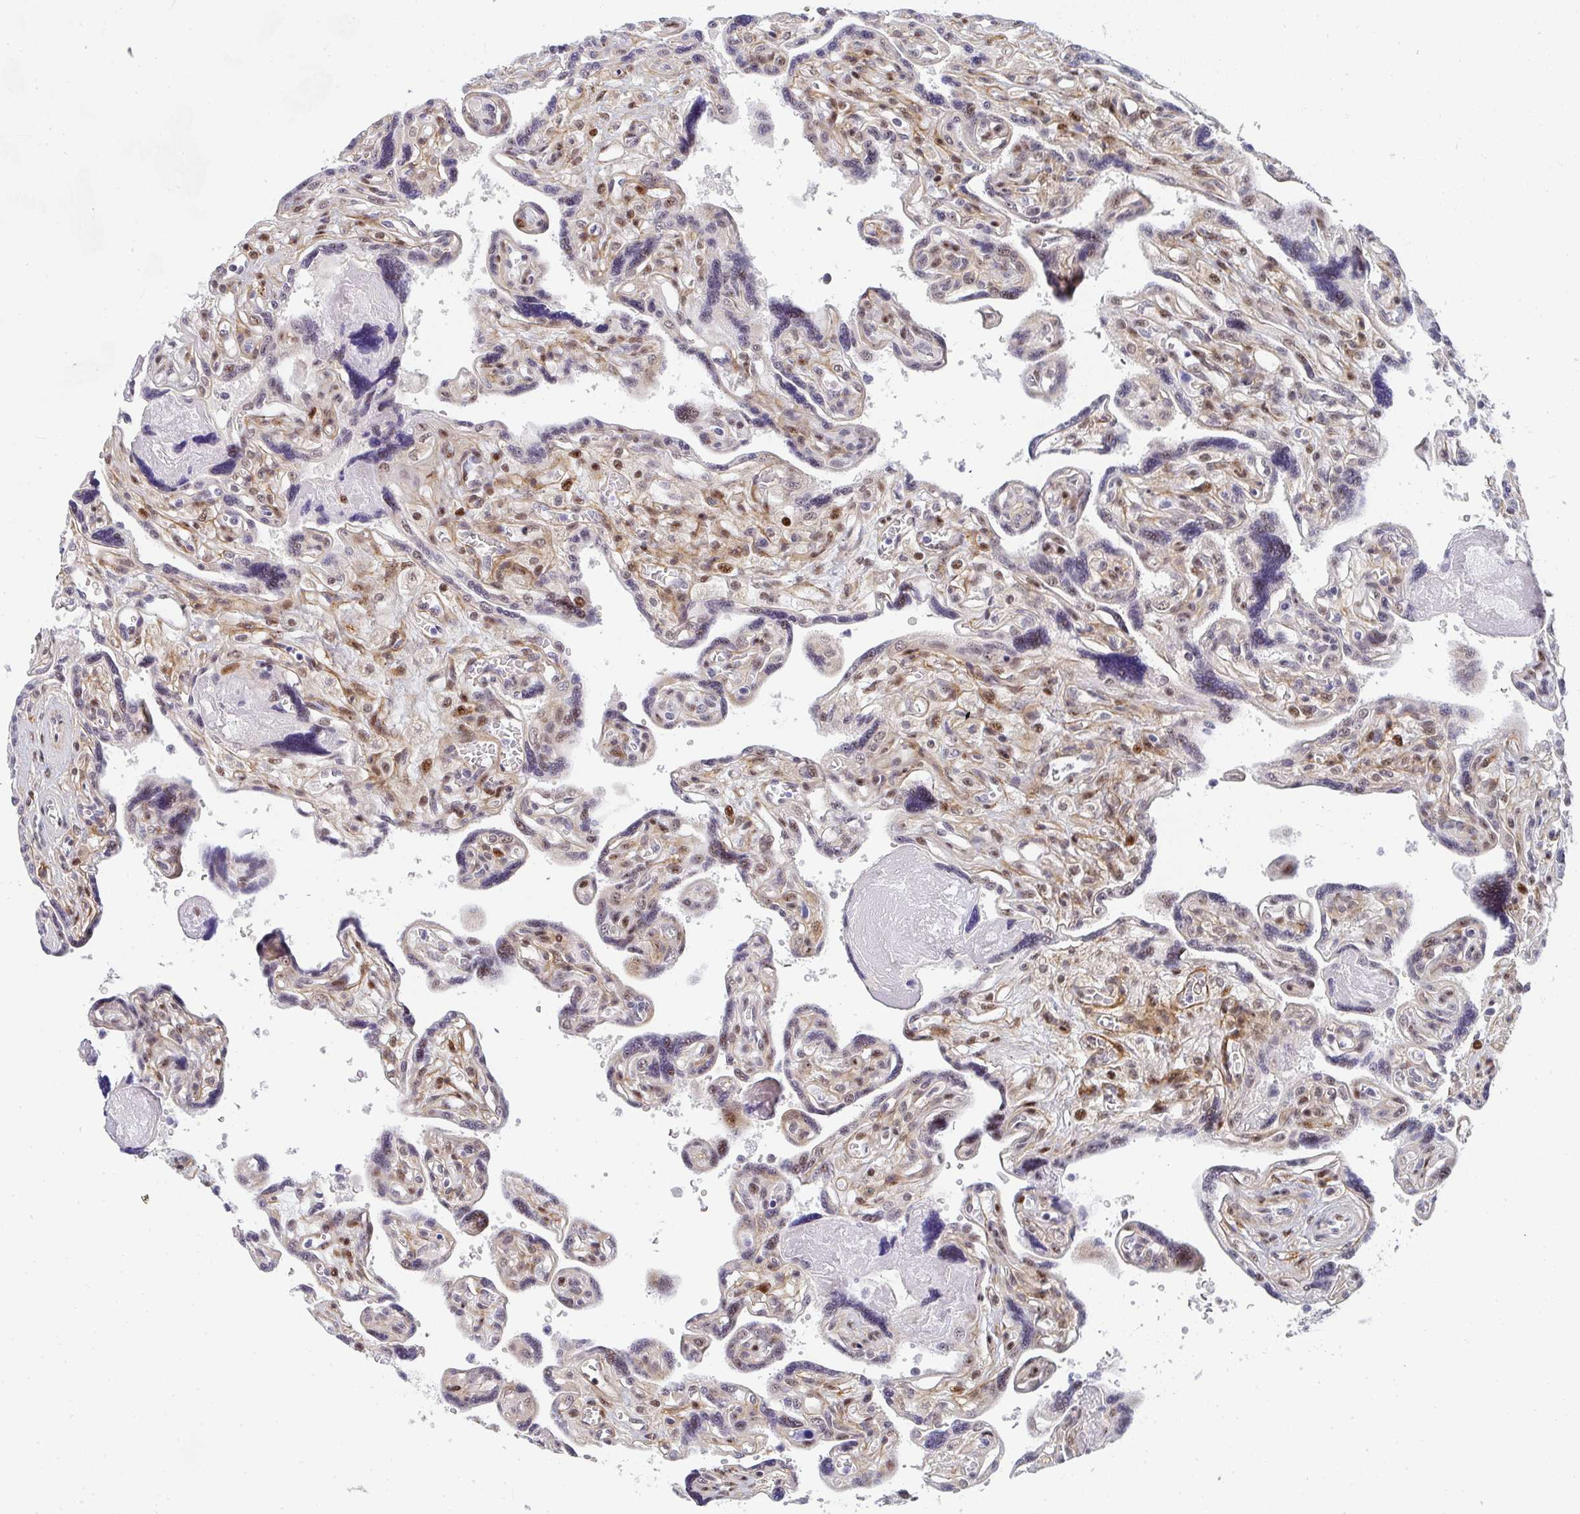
{"staining": {"intensity": "moderate", "quantity": "25%-75%", "location": "nuclear"}, "tissue": "placenta", "cell_type": "Trophoblastic cells", "image_type": "normal", "snomed": [{"axis": "morphology", "description": "Normal tissue, NOS"}, {"axis": "topography", "description": "Placenta"}], "caption": "About 25%-75% of trophoblastic cells in benign placenta show moderate nuclear protein expression as visualized by brown immunohistochemical staining.", "gene": "ZIC3", "patient": {"sex": "female", "age": 39}}